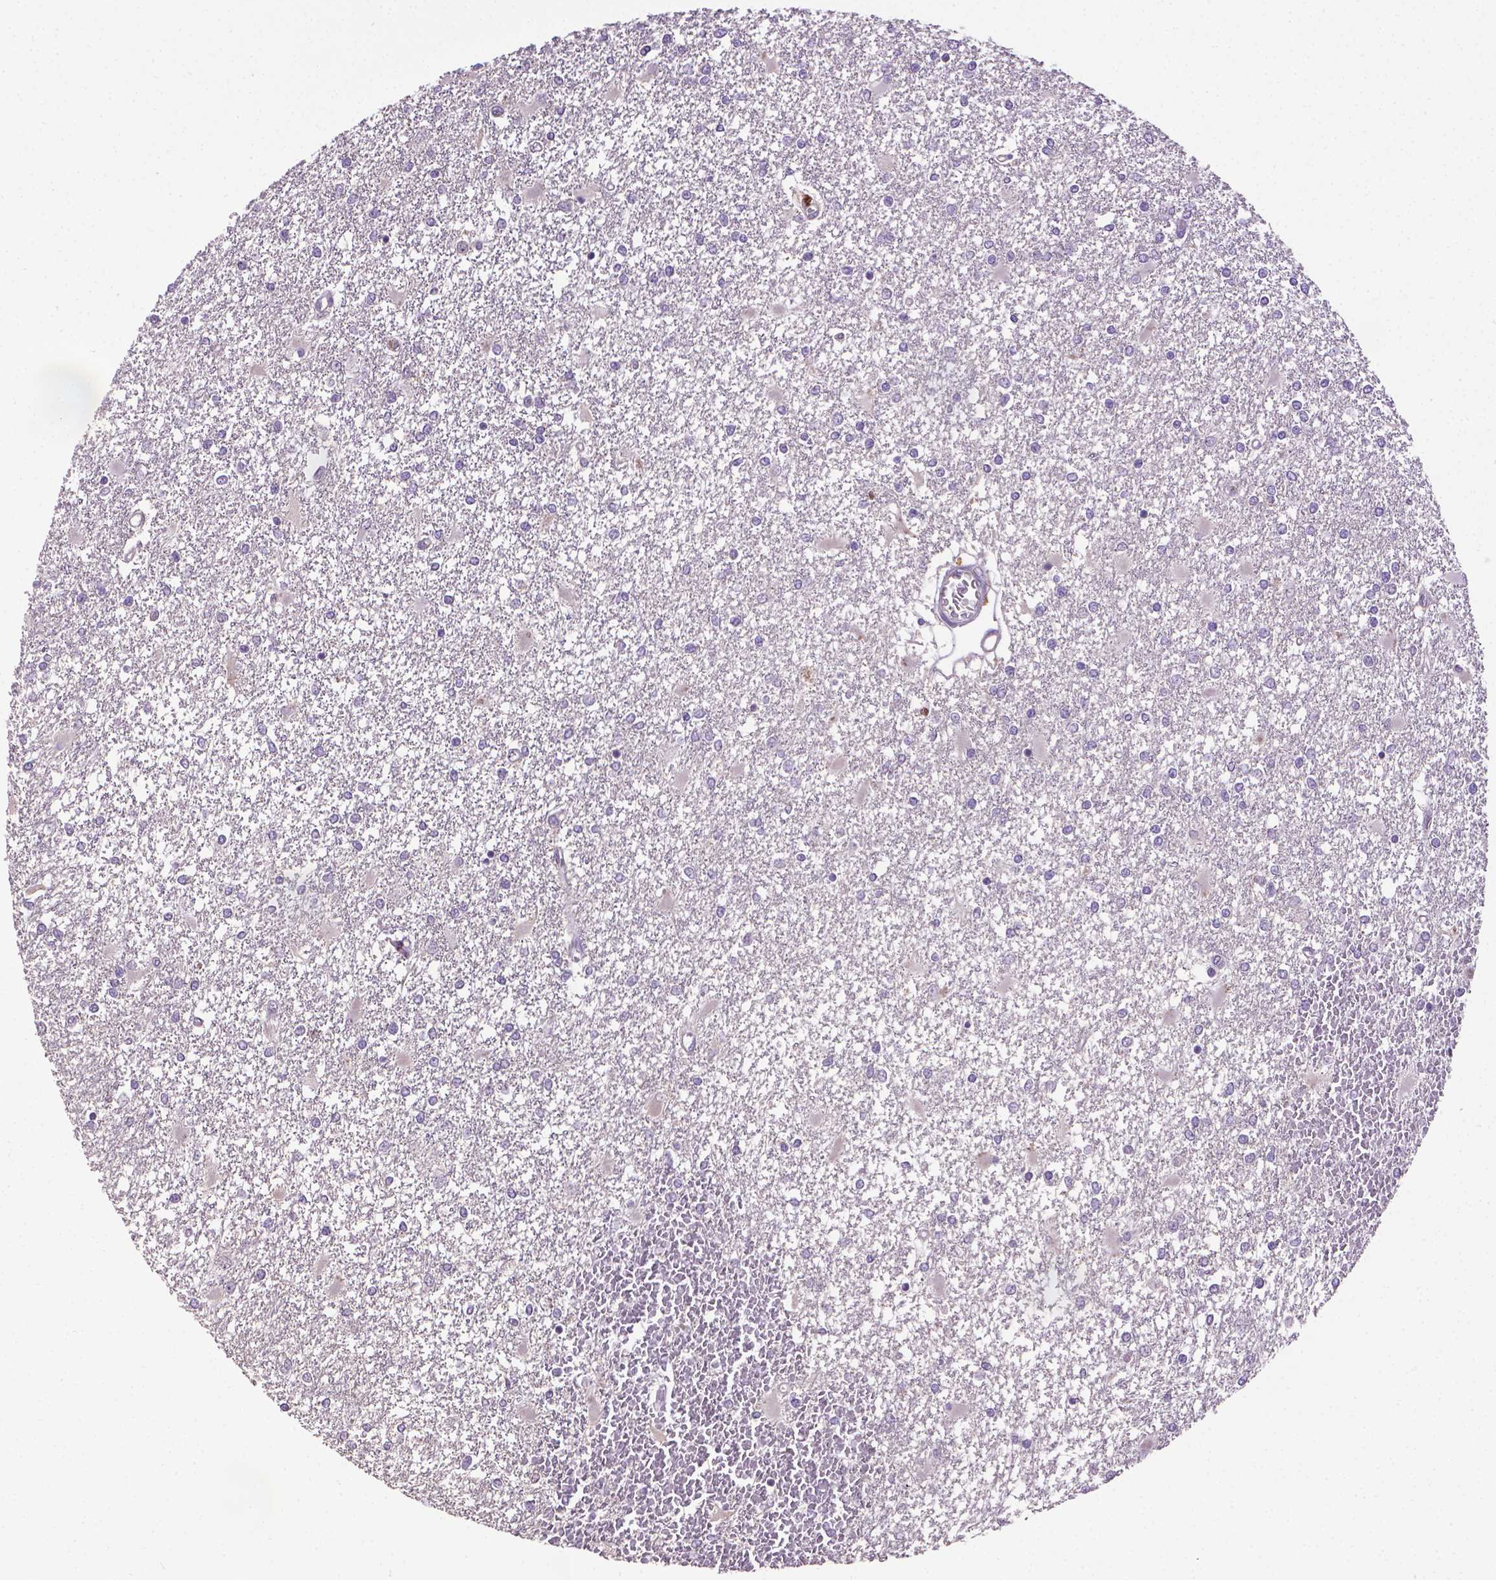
{"staining": {"intensity": "negative", "quantity": "none", "location": "none"}, "tissue": "glioma", "cell_type": "Tumor cells", "image_type": "cancer", "snomed": [{"axis": "morphology", "description": "Glioma, malignant, High grade"}, {"axis": "topography", "description": "Cerebral cortex"}], "caption": "Malignant glioma (high-grade) was stained to show a protein in brown. There is no significant staining in tumor cells. The staining is performed using DAB (3,3'-diaminobenzidine) brown chromogen with nuclei counter-stained in using hematoxylin.", "gene": "CPM", "patient": {"sex": "male", "age": 79}}